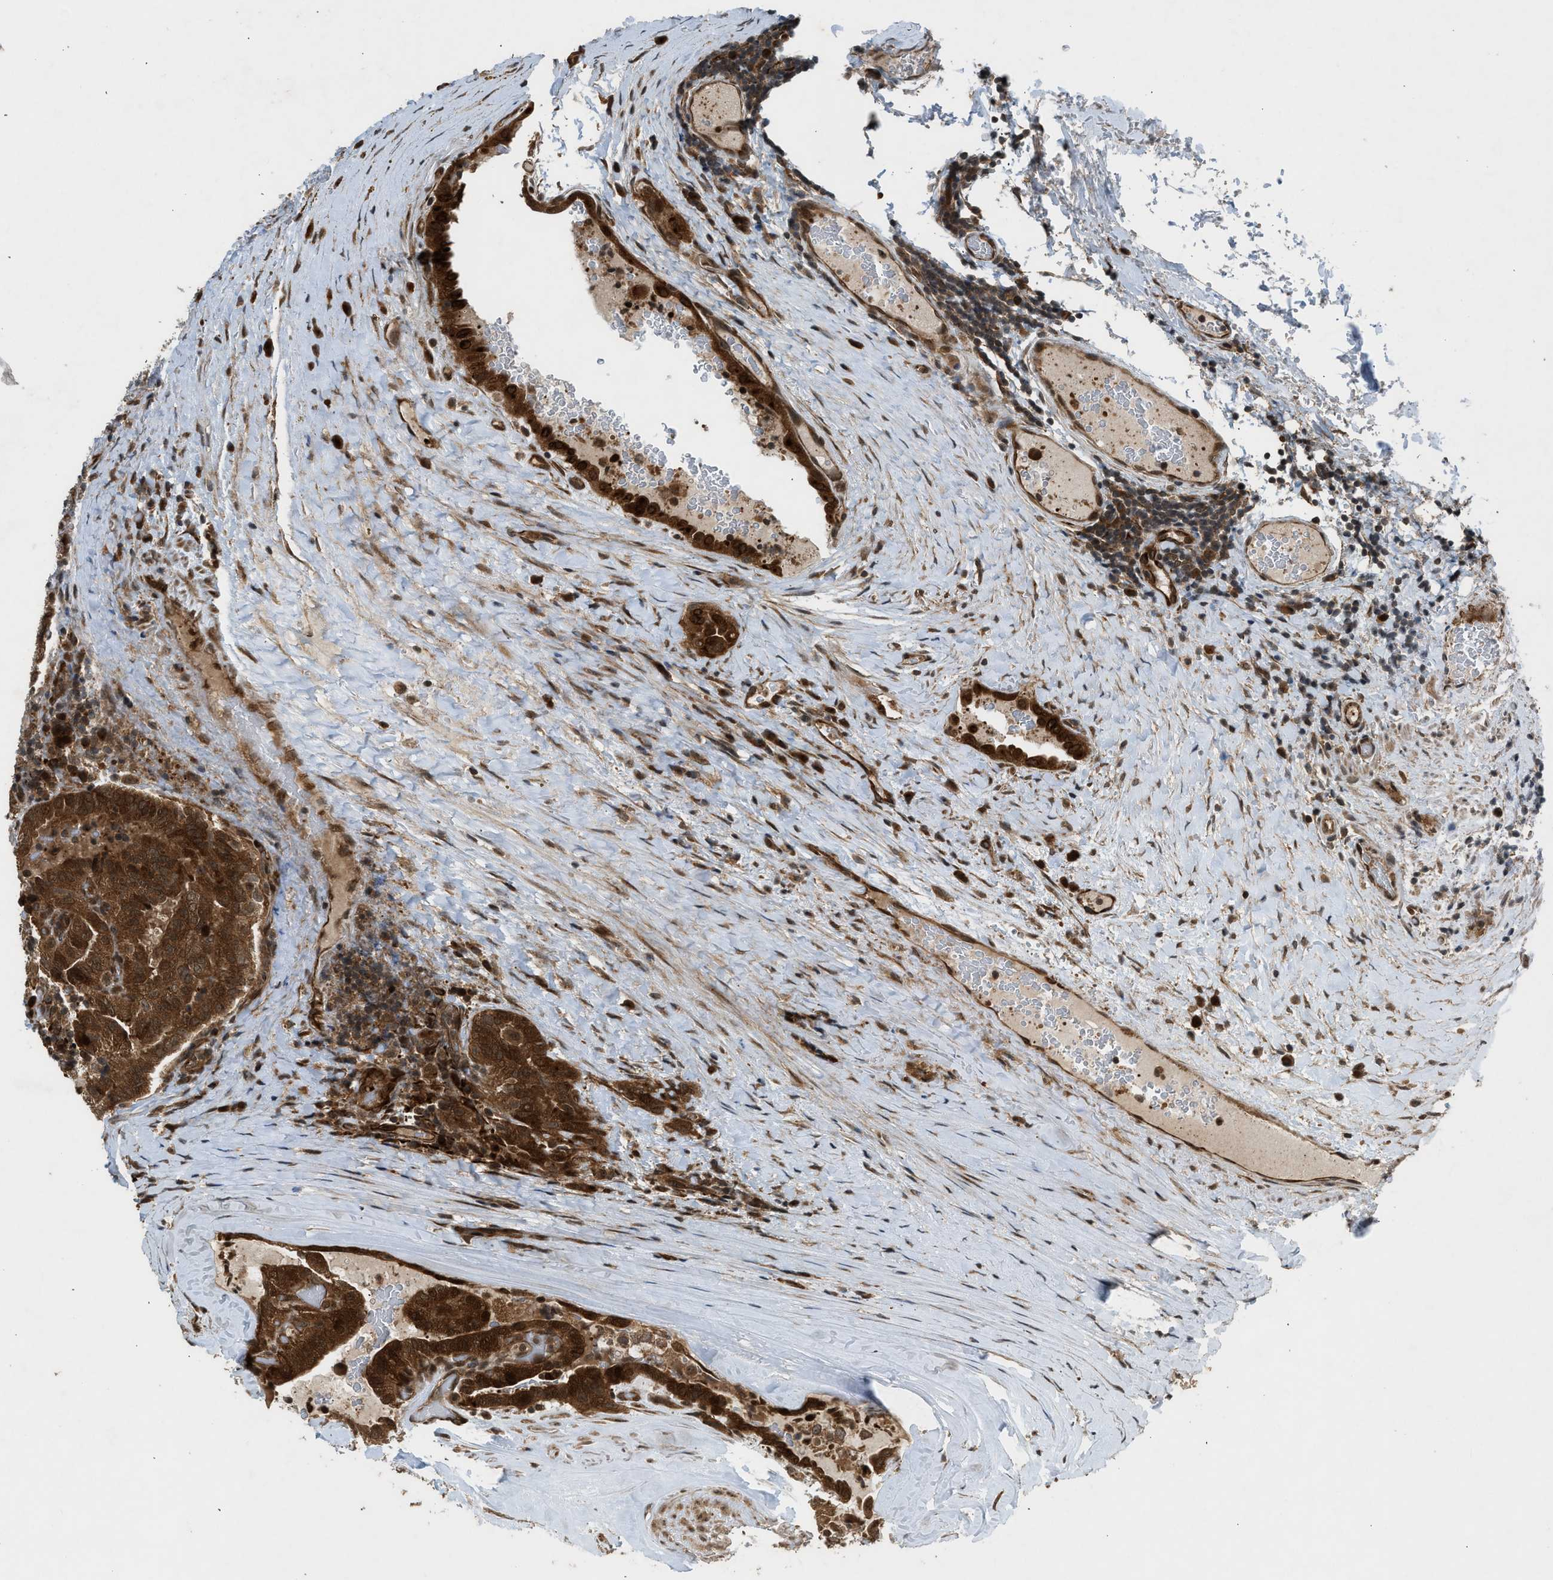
{"staining": {"intensity": "strong", "quantity": "25%-75%", "location": "cytoplasmic/membranous,nuclear"}, "tissue": "thyroid cancer", "cell_type": "Tumor cells", "image_type": "cancer", "snomed": [{"axis": "morphology", "description": "Papillary adenocarcinoma, NOS"}, {"axis": "topography", "description": "Thyroid gland"}], "caption": "Immunohistochemistry (IHC) histopathology image of thyroid cancer stained for a protein (brown), which exhibits high levels of strong cytoplasmic/membranous and nuclear expression in approximately 25%-75% of tumor cells.", "gene": "TXNL1", "patient": {"sex": "male", "age": 77}}